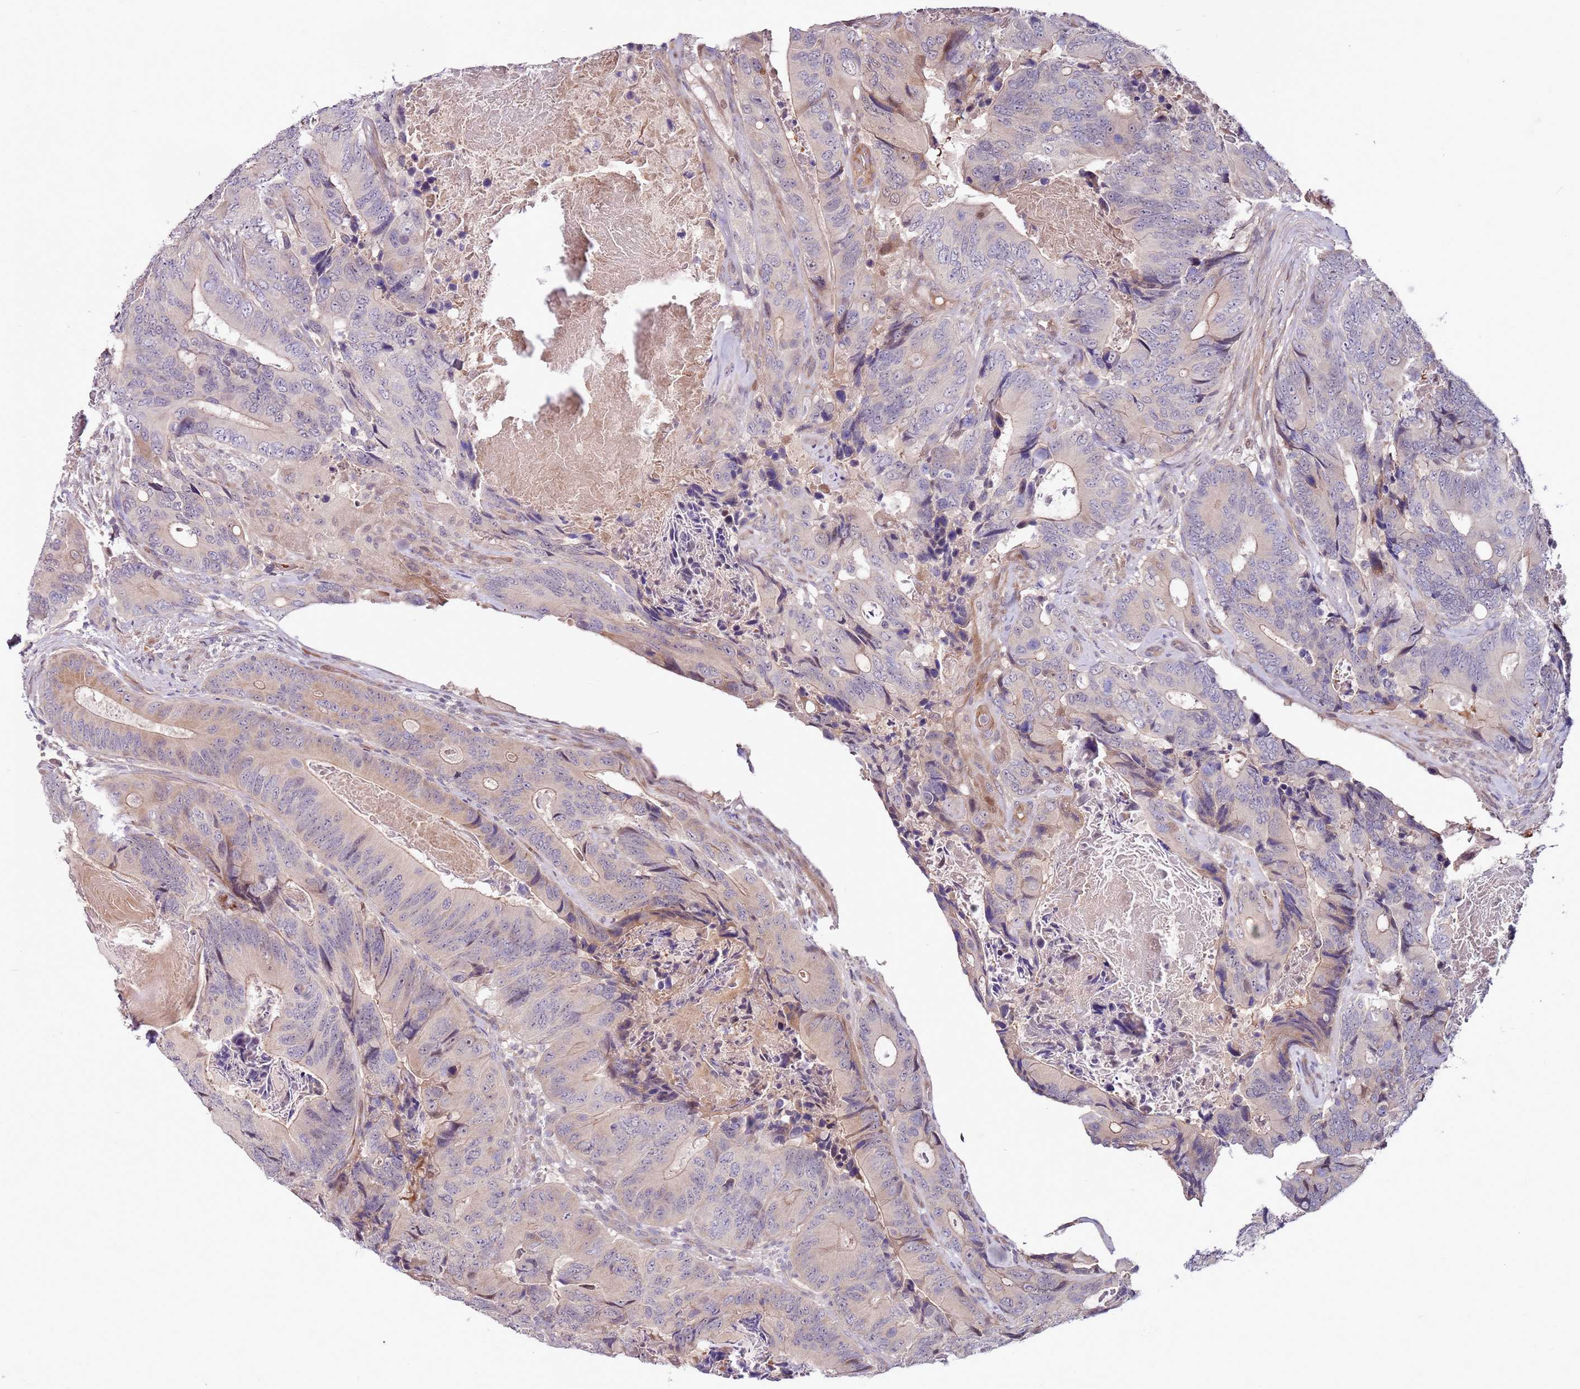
{"staining": {"intensity": "moderate", "quantity": "<25%", "location": "cytoplasmic/membranous"}, "tissue": "colorectal cancer", "cell_type": "Tumor cells", "image_type": "cancer", "snomed": [{"axis": "morphology", "description": "Adenocarcinoma, NOS"}, {"axis": "topography", "description": "Colon"}], "caption": "The histopathology image displays a brown stain indicating the presence of a protein in the cytoplasmic/membranous of tumor cells in colorectal cancer. (DAB (3,3'-diaminobenzidine) = brown stain, brightfield microscopy at high magnification).", "gene": "MTG2", "patient": {"sex": "male", "age": 84}}